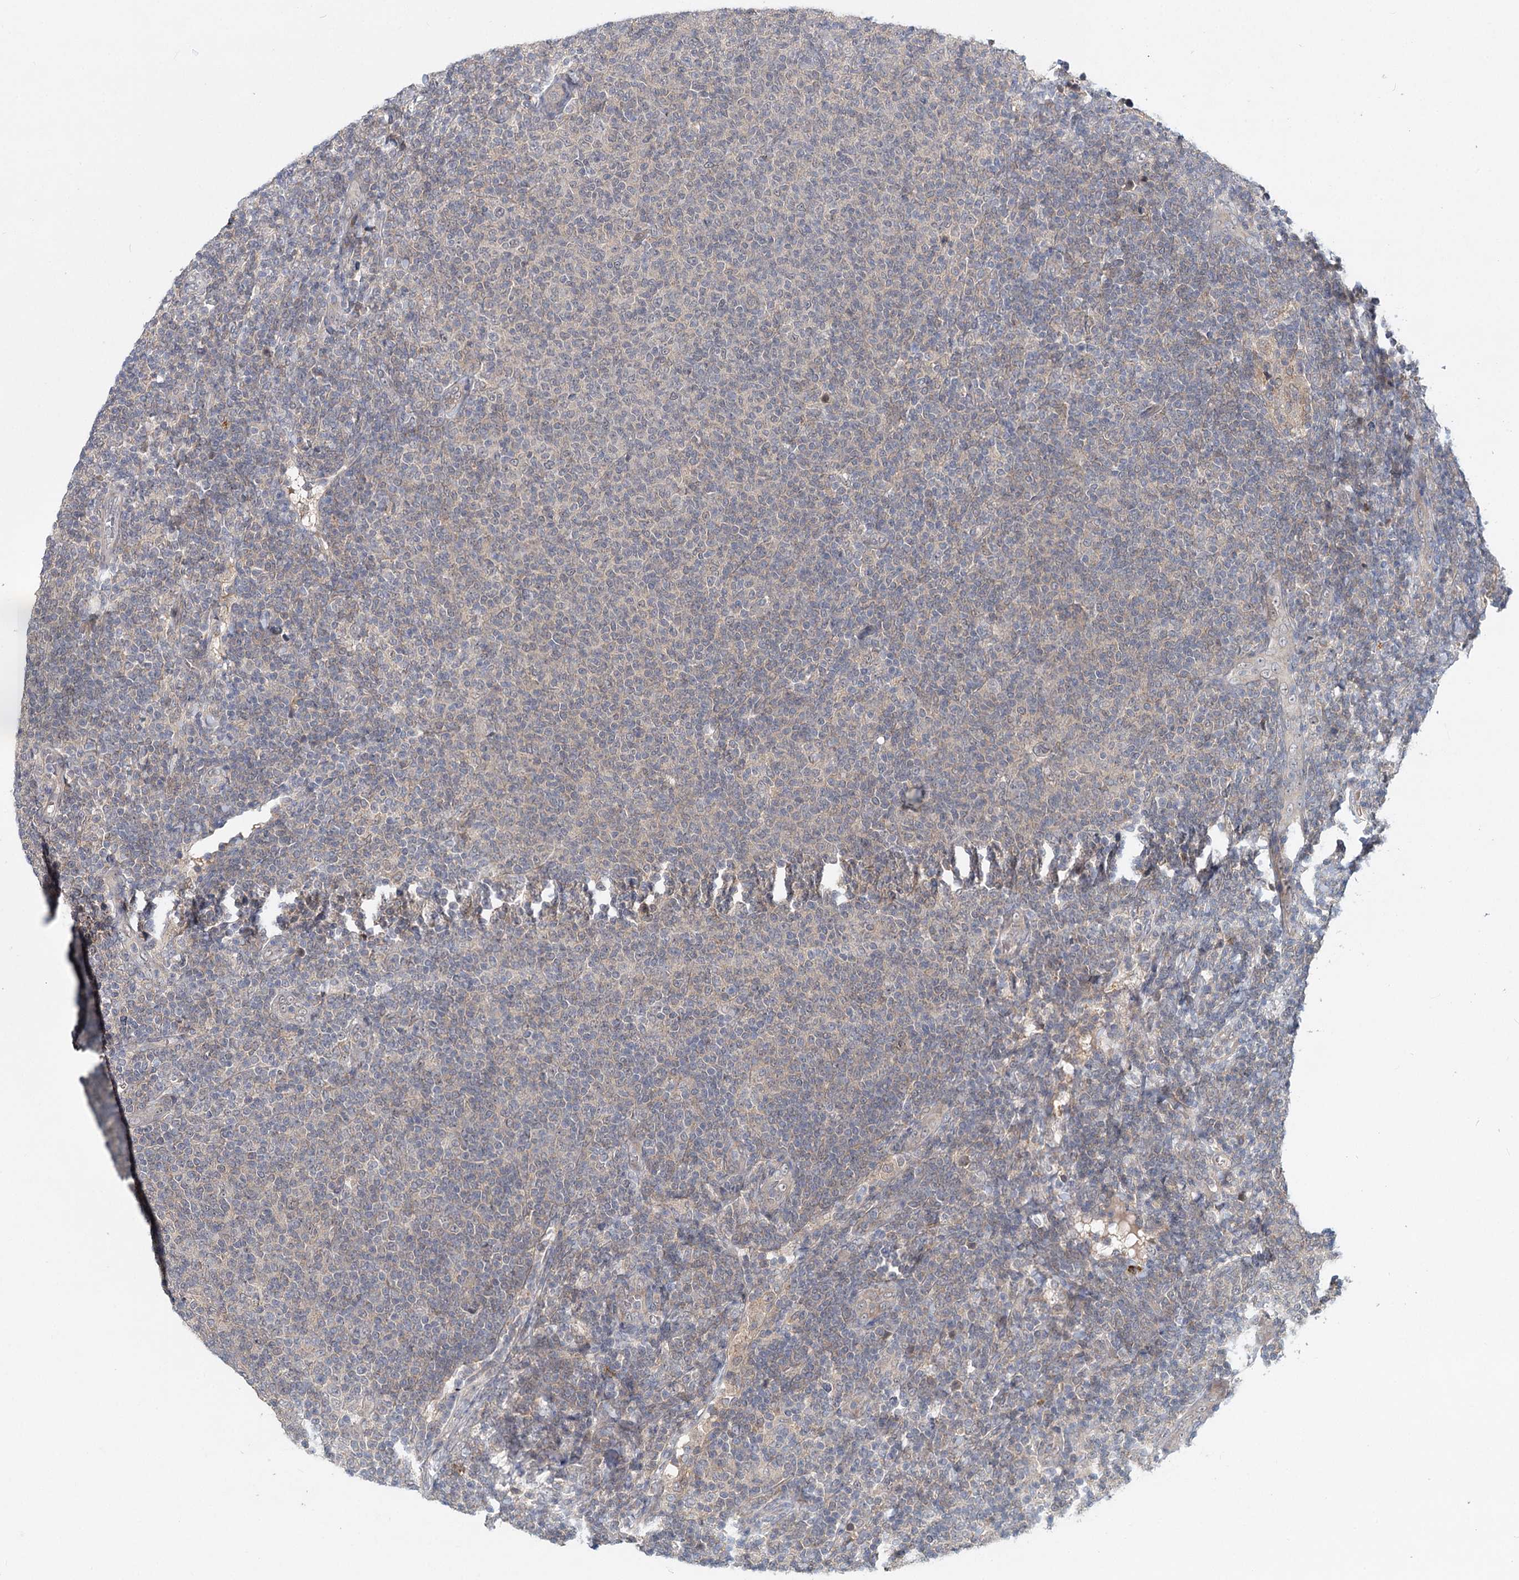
{"staining": {"intensity": "weak", "quantity": "25%-75%", "location": "cytoplasmic/membranous"}, "tissue": "lymphoma", "cell_type": "Tumor cells", "image_type": "cancer", "snomed": [{"axis": "morphology", "description": "Malignant lymphoma, non-Hodgkin's type, Low grade"}, {"axis": "topography", "description": "Lymph node"}], "caption": "This image displays lymphoma stained with immunohistochemistry to label a protein in brown. The cytoplasmic/membranous of tumor cells show weak positivity for the protein. Nuclei are counter-stained blue.", "gene": "AP3B1", "patient": {"sex": "male", "age": 66}}